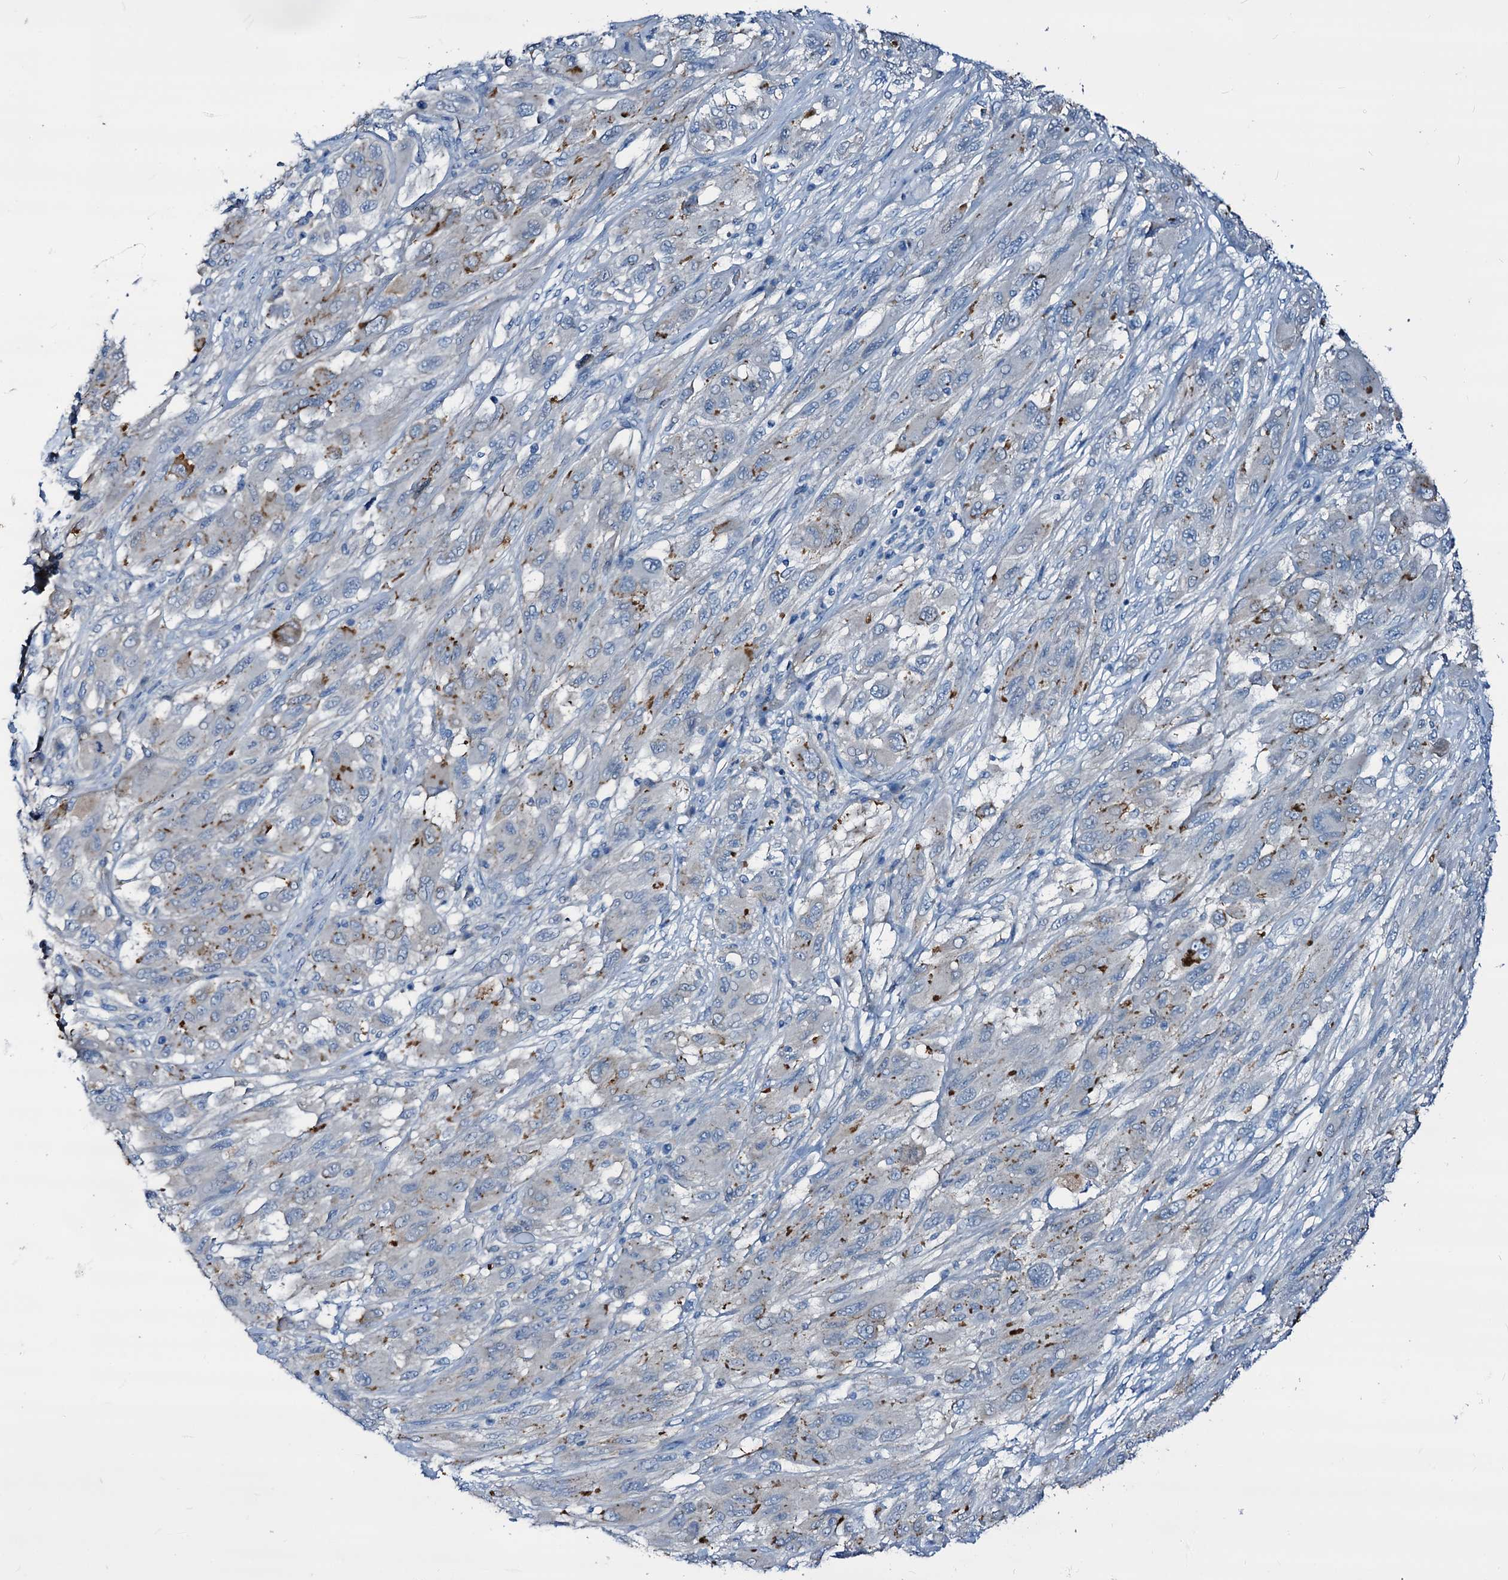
{"staining": {"intensity": "negative", "quantity": "none", "location": "none"}, "tissue": "melanoma", "cell_type": "Tumor cells", "image_type": "cancer", "snomed": [{"axis": "morphology", "description": "Malignant melanoma, NOS"}, {"axis": "topography", "description": "Skin"}], "caption": "This micrograph is of melanoma stained with IHC to label a protein in brown with the nuclei are counter-stained blue. There is no staining in tumor cells. Nuclei are stained in blue.", "gene": "DYDC2", "patient": {"sex": "female", "age": 91}}